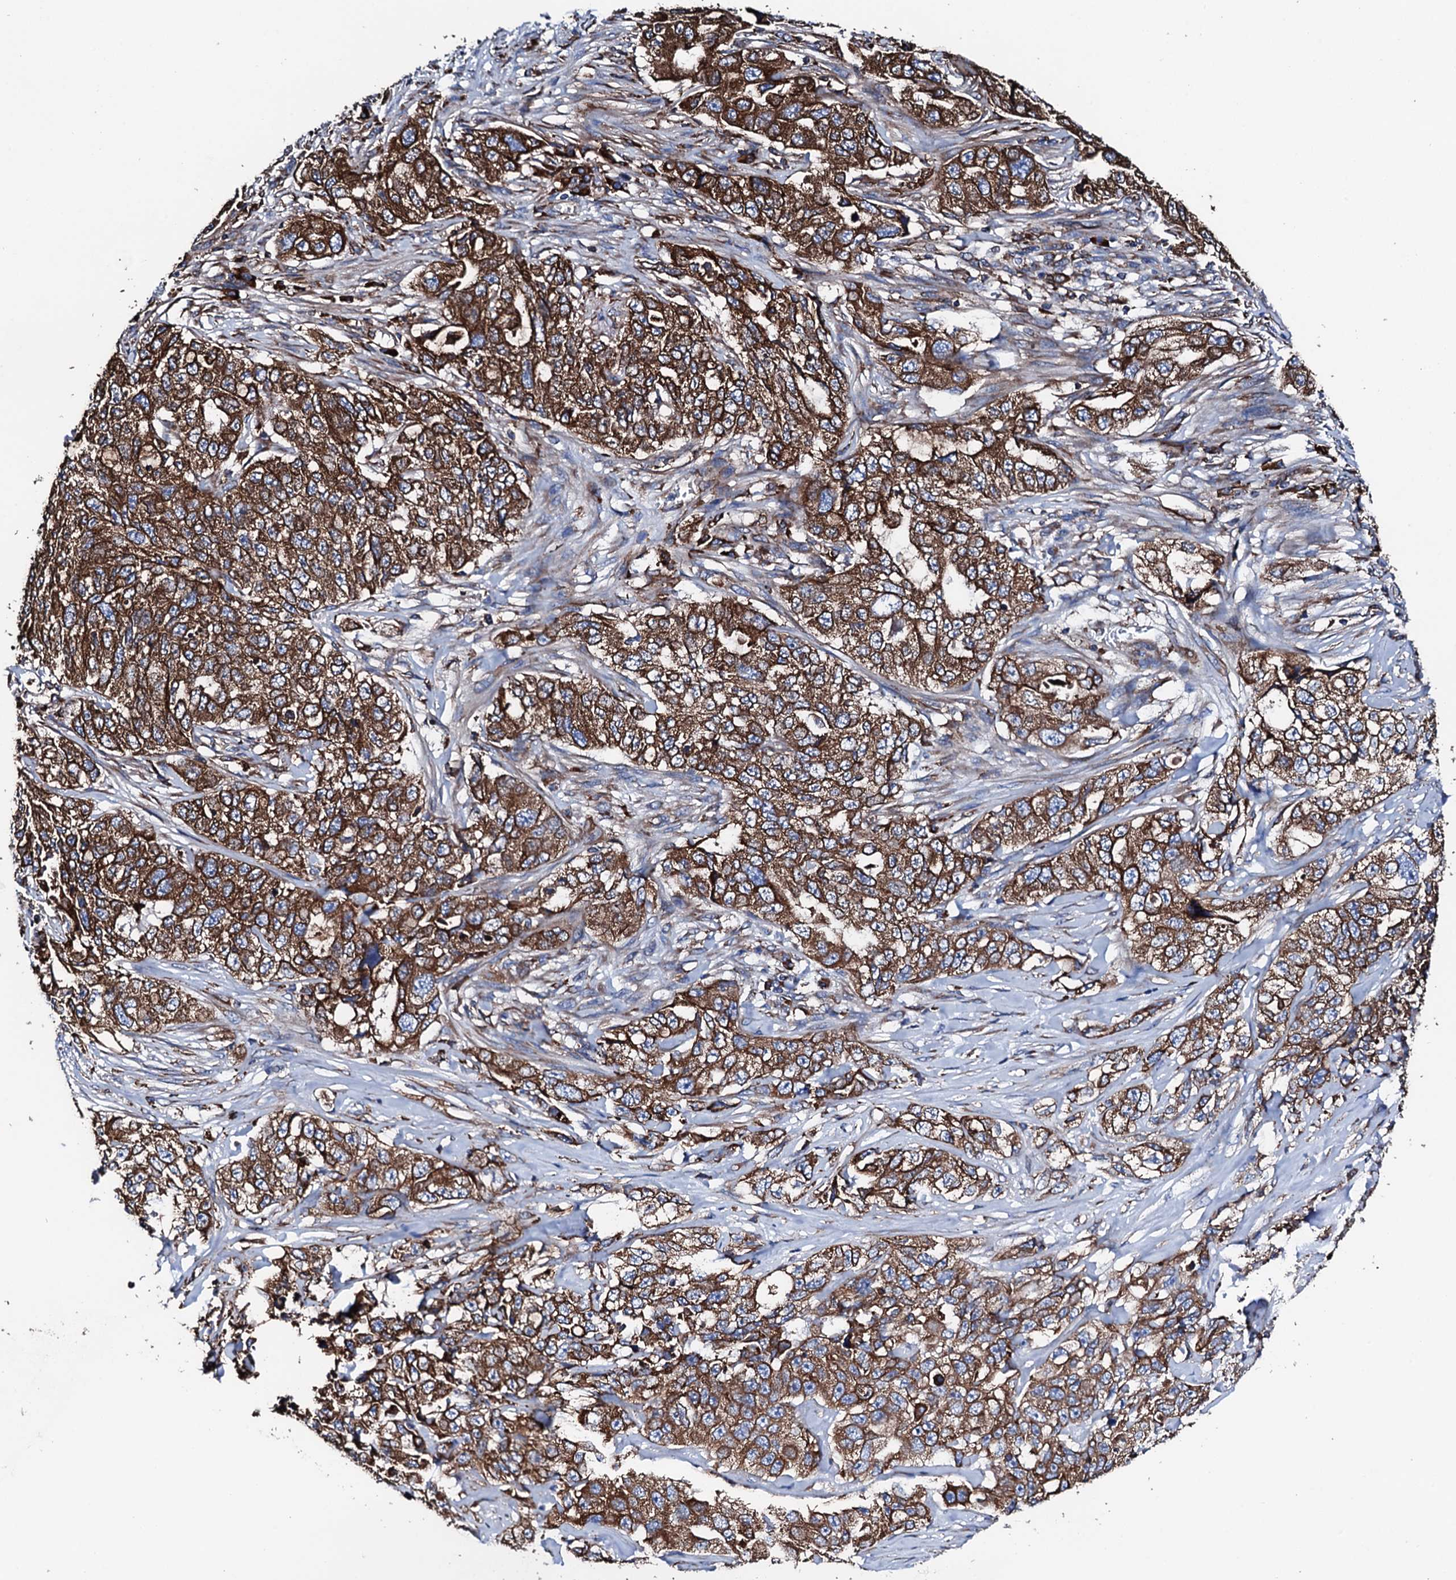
{"staining": {"intensity": "strong", "quantity": ">75%", "location": "cytoplasmic/membranous"}, "tissue": "lung cancer", "cell_type": "Tumor cells", "image_type": "cancer", "snomed": [{"axis": "morphology", "description": "Adenocarcinoma, NOS"}, {"axis": "topography", "description": "Lung"}], "caption": "Immunohistochemical staining of human lung cancer (adenocarcinoma) exhibits strong cytoplasmic/membranous protein staining in about >75% of tumor cells.", "gene": "AMDHD1", "patient": {"sex": "female", "age": 51}}